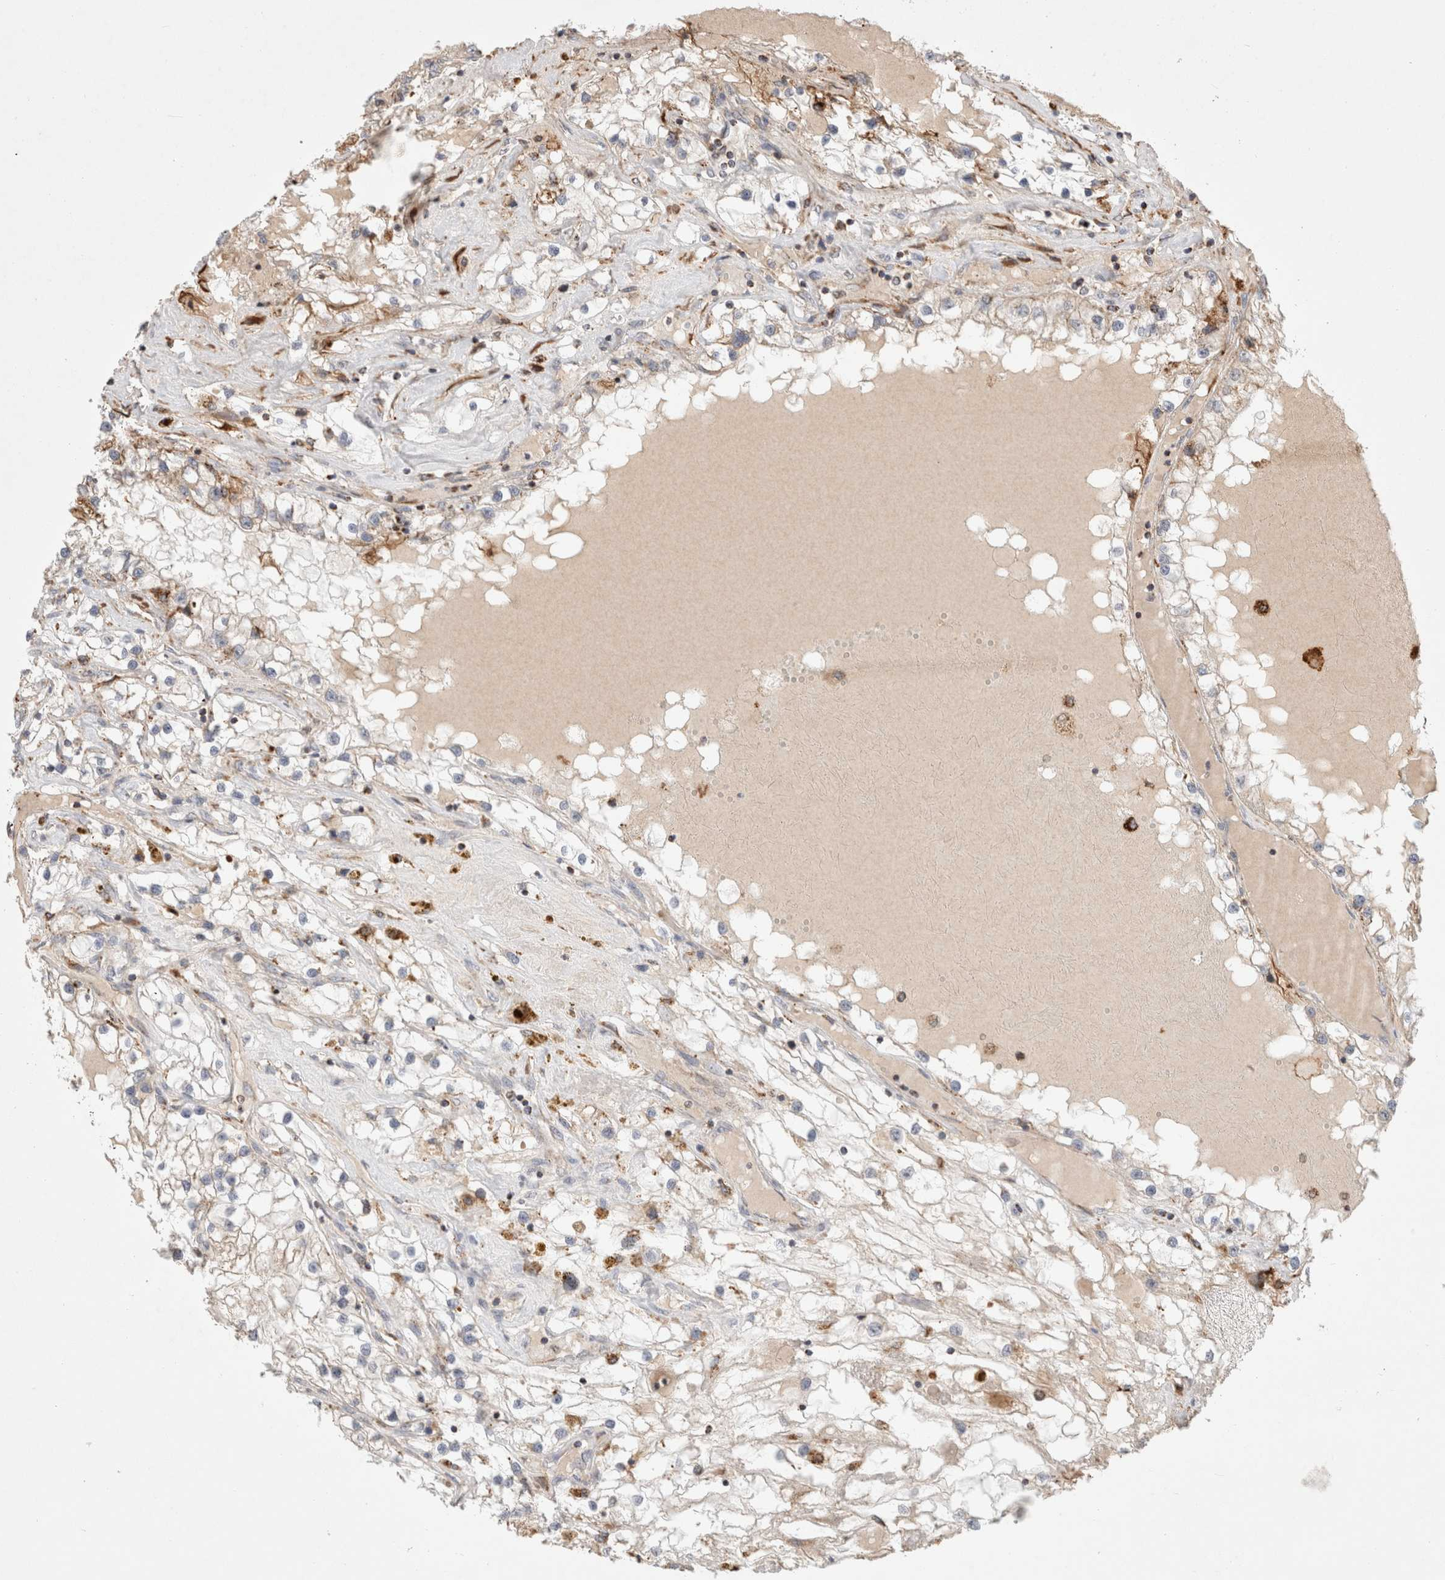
{"staining": {"intensity": "negative", "quantity": "none", "location": "none"}, "tissue": "renal cancer", "cell_type": "Tumor cells", "image_type": "cancer", "snomed": [{"axis": "morphology", "description": "Adenocarcinoma, NOS"}, {"axis": "topography", "description": "Kidney"}], "caption": "This is a histopathology image of IHC staining of renal cancer (adenocarcinoma), which shows no expression in tumor cells.", "gene": "HROB", "patient": {"sex": "male", "age": 68}}